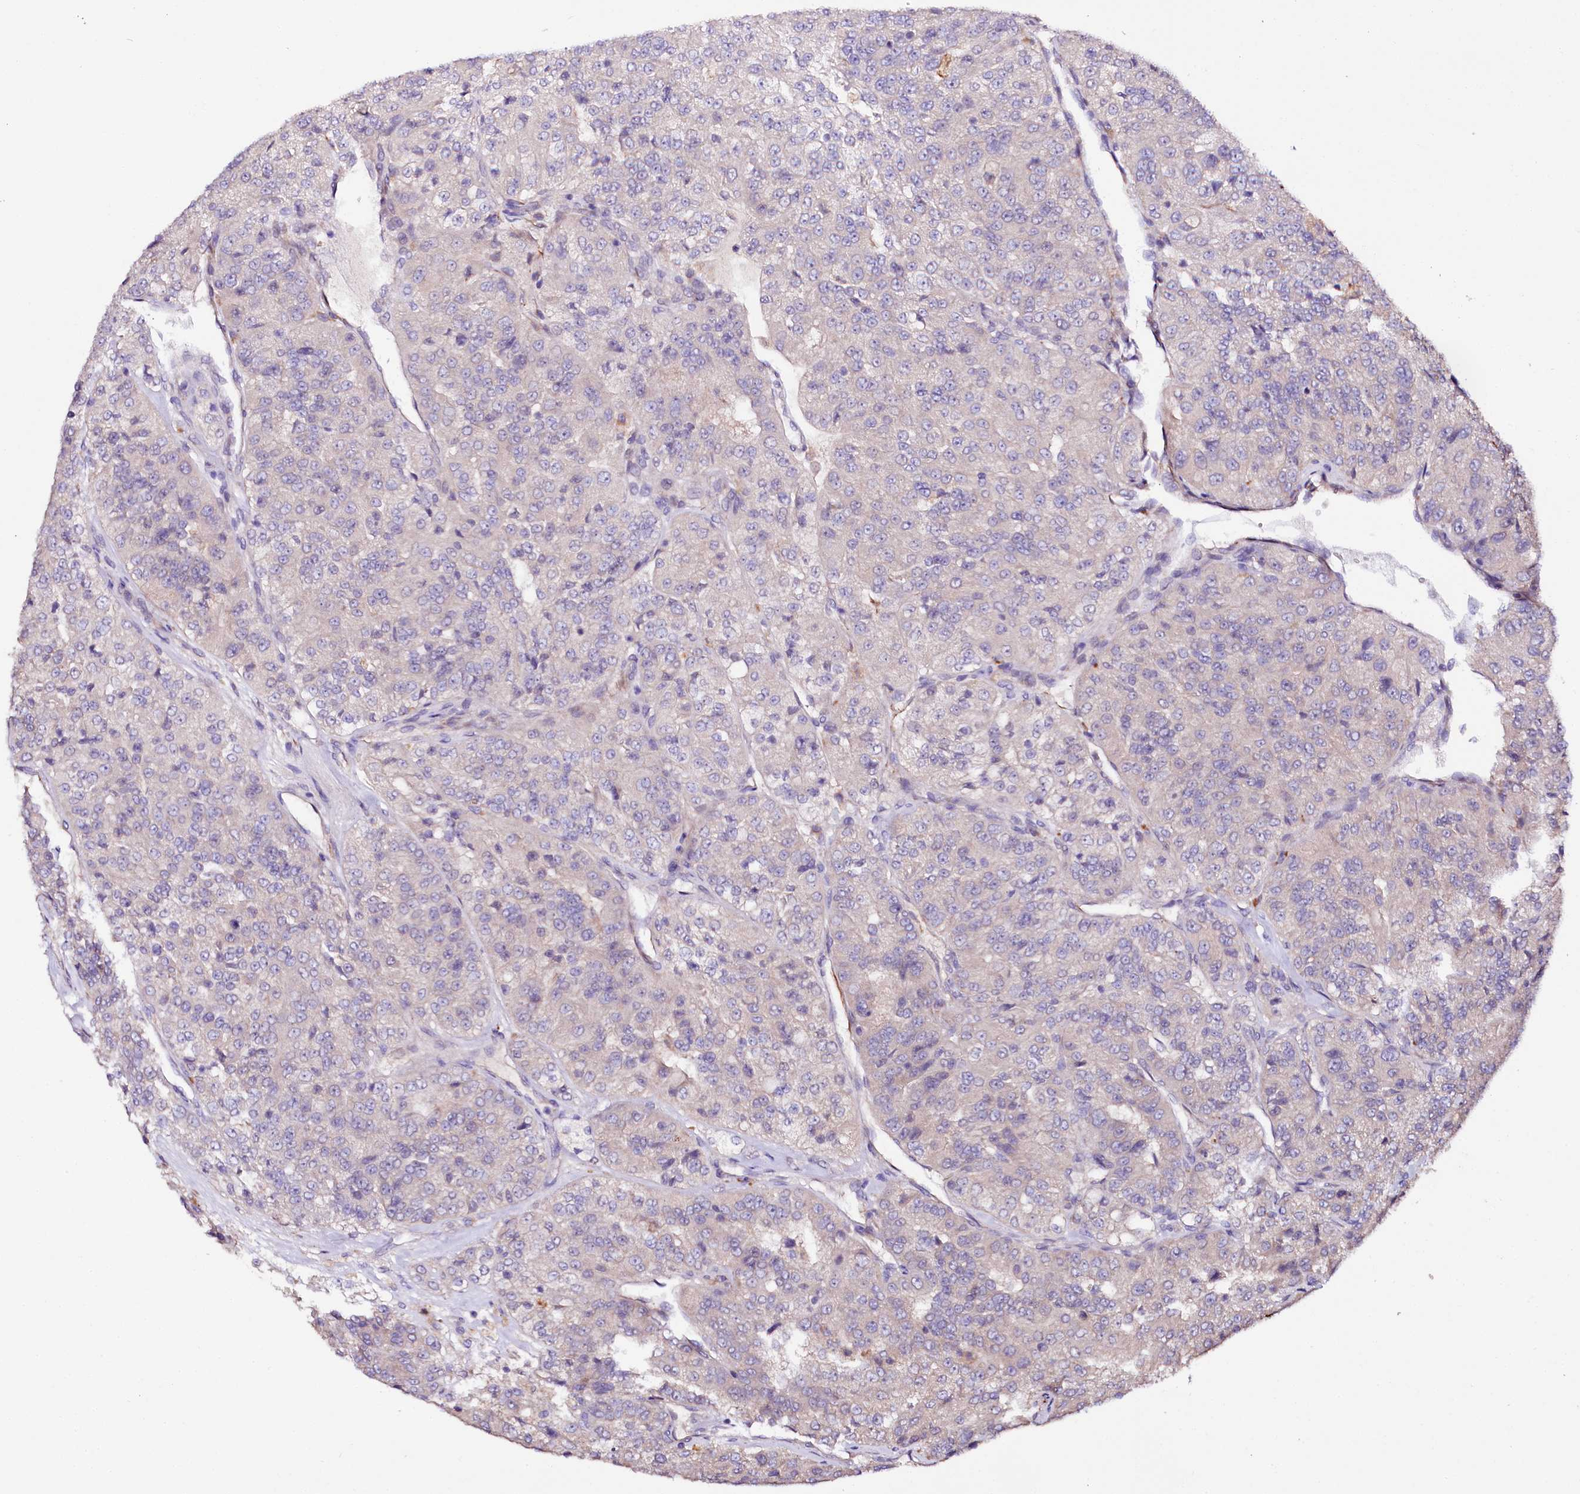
{"staining": {"intensity": "negative", "quantity": "none", "location": "none"}, "tissue": "renal cancer", "cell_type": "Tumor cells", "image_type": "cancer", "snomed": [{"axis": "morphology", "description": "Adenocarcinoma, NOS"}, {"axis": "topography", "description": "Kidney"}], "caption": "A histopathology image of human adenocarcinoma (renal) is negative for staining in tumor cells.", "gene": "TTC12", "patient": {"sex": "female", "age": 63}}